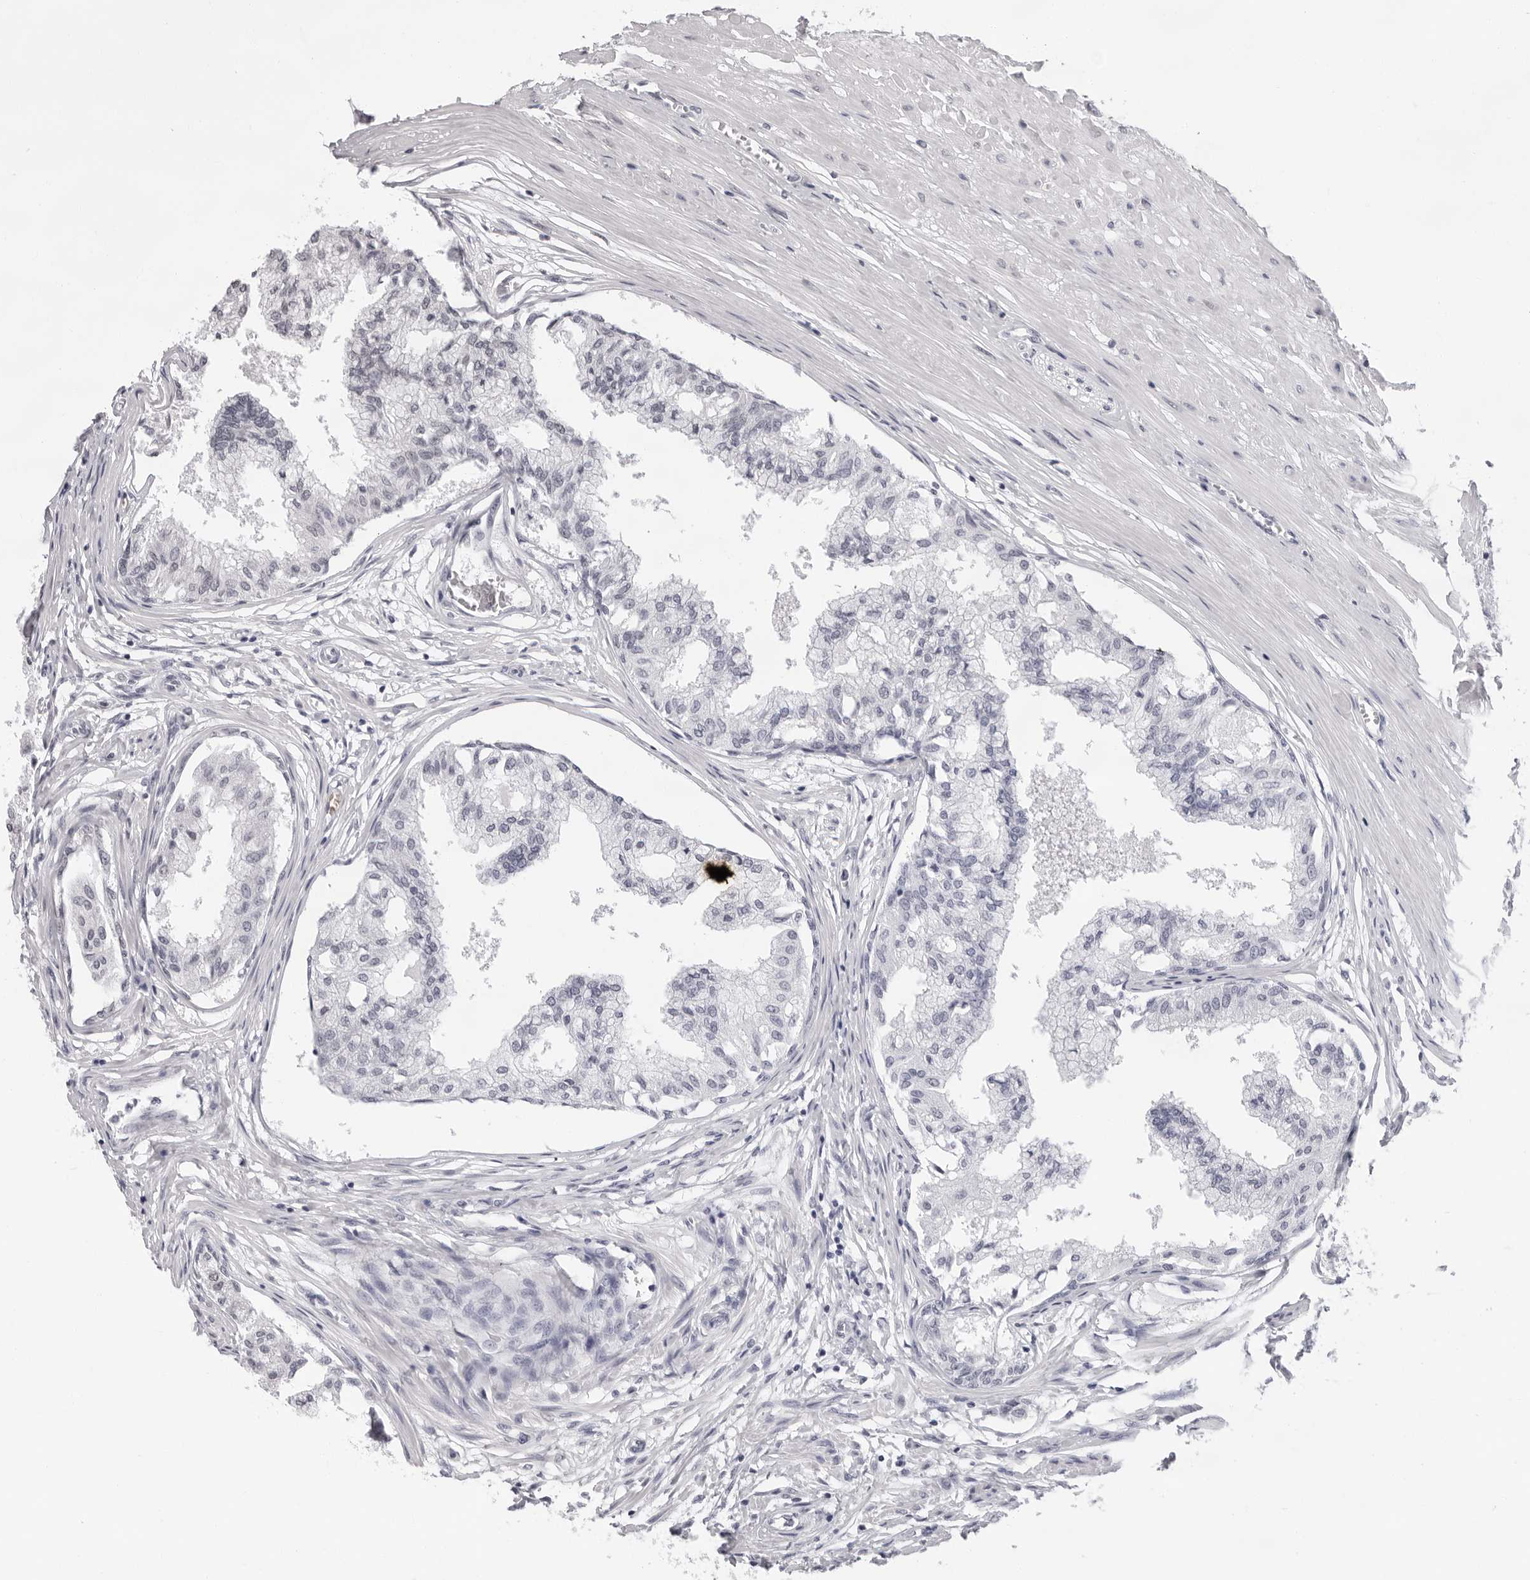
{"staining": {"intensity": "negative", "quantity": "none", "location": "none"}, "tissue": "prostate", "cell_type": "Glandular cells", "image_type": "normal", "snomed": [{"axis": "morphology", "description": "Normal tissue, NOS"}, {"axis": "topography", "description": "Prostate"}, {"axis": "topography", "description": "Seminal veicle"}], "caption": "An immunohistochemistry (IHC) micrograph of unremarkable prostate is shown. There is no staining in glandular cells of prostate. (Immunohistochemistry (ihc), brightfield microscopy, high magnification).", "gene": "USP1", "patient": {"sex": "male", "age": 60}}